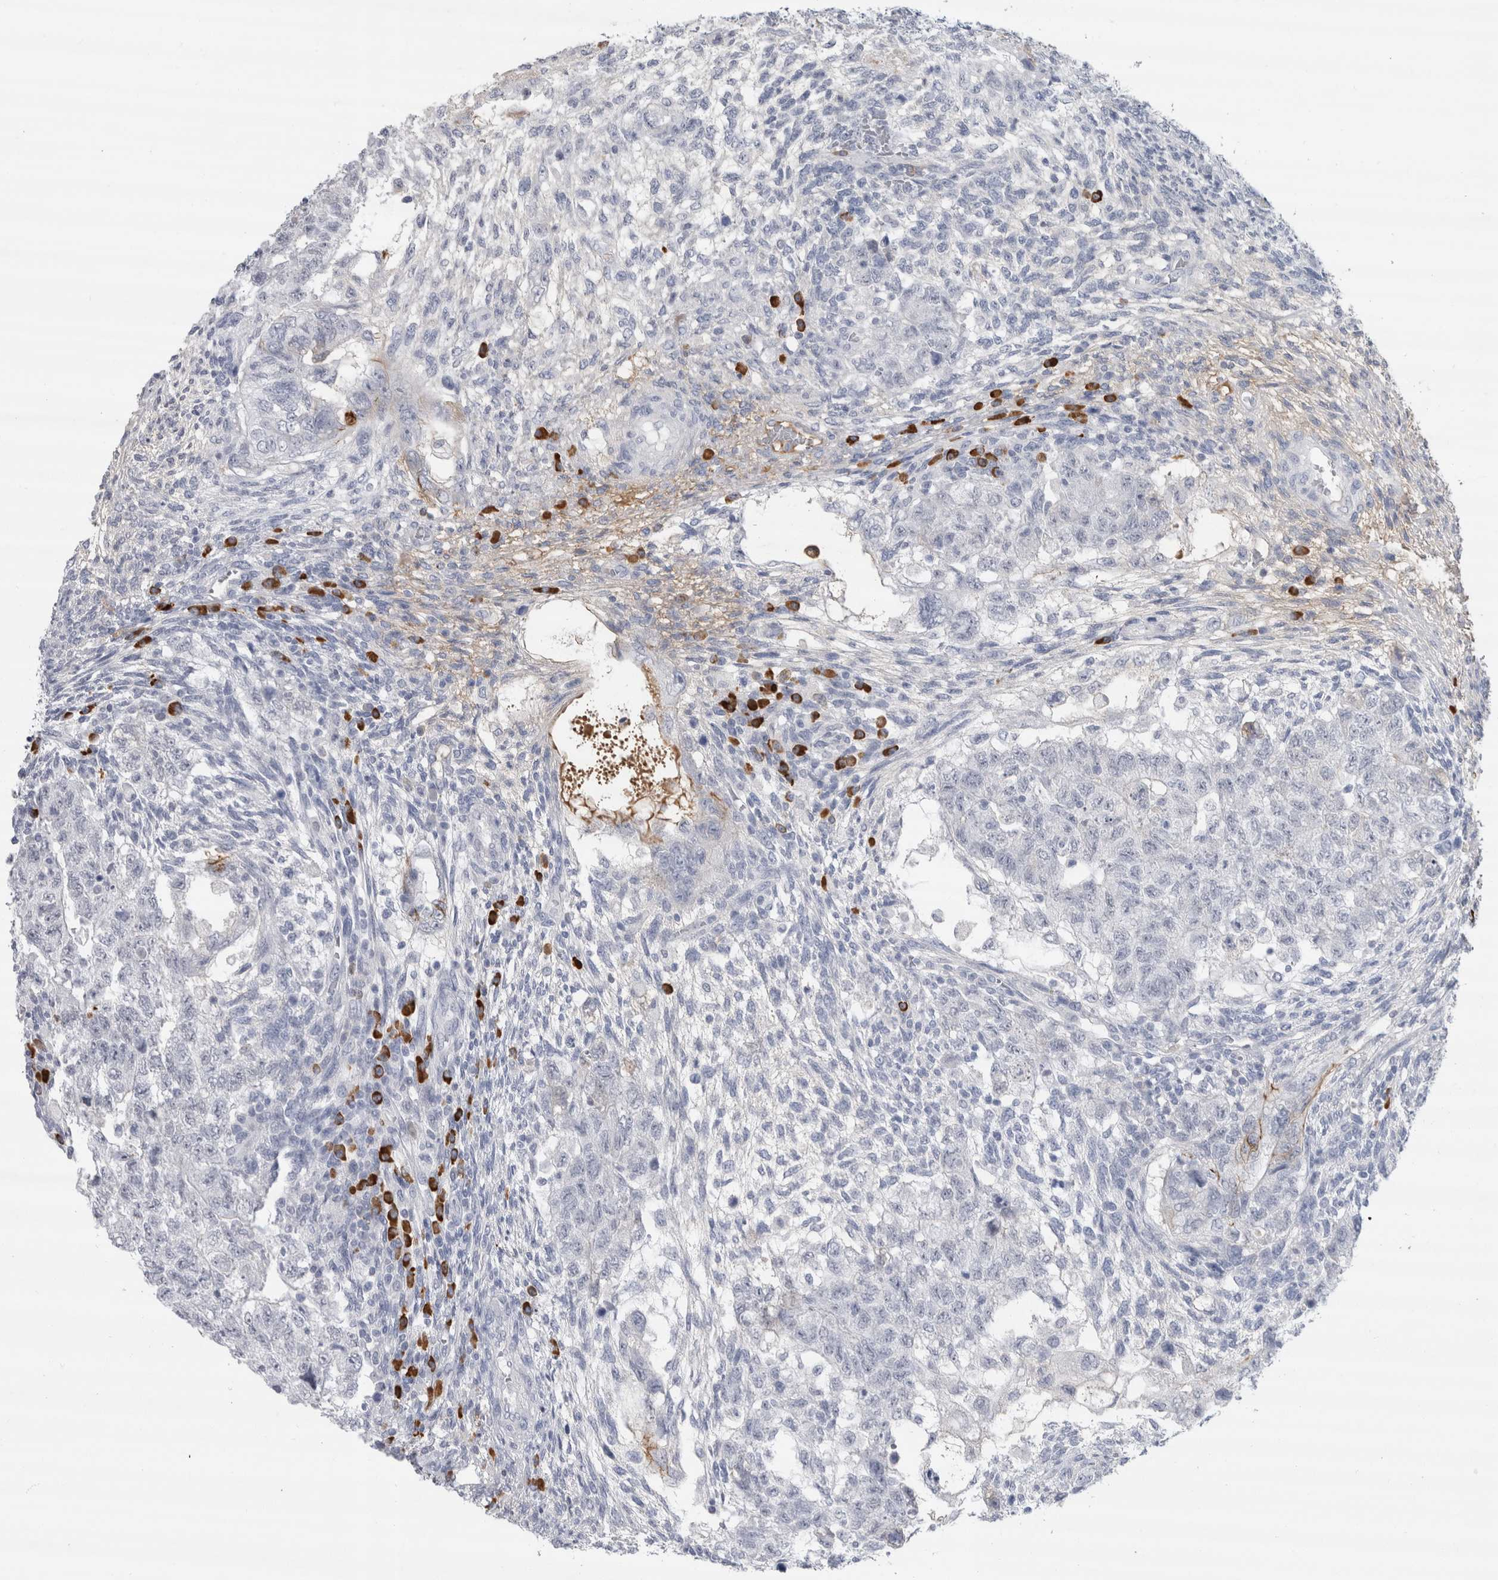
{"staining": {"intensity": "negative", "quantity": "none", "location": "none"}, "tissue": "testis cancer", "cell_type": "Tumor cells", "image_type": "cancer", "snomed": [{"axis": "morphology", "description": "Normal tissue, NOS"}, {"axis": "morphology", "description": "Carcinoma, Embryonal, NOS"}, {"axis": "topography", "description": "Testis"}], "caption": "A high-resolution photomicrograph shows IHC staining of testis cancer, which shows no significant expression in tumor cells.", "gene": "CDH17", "patient": {"sex": "male", "age": 36}}